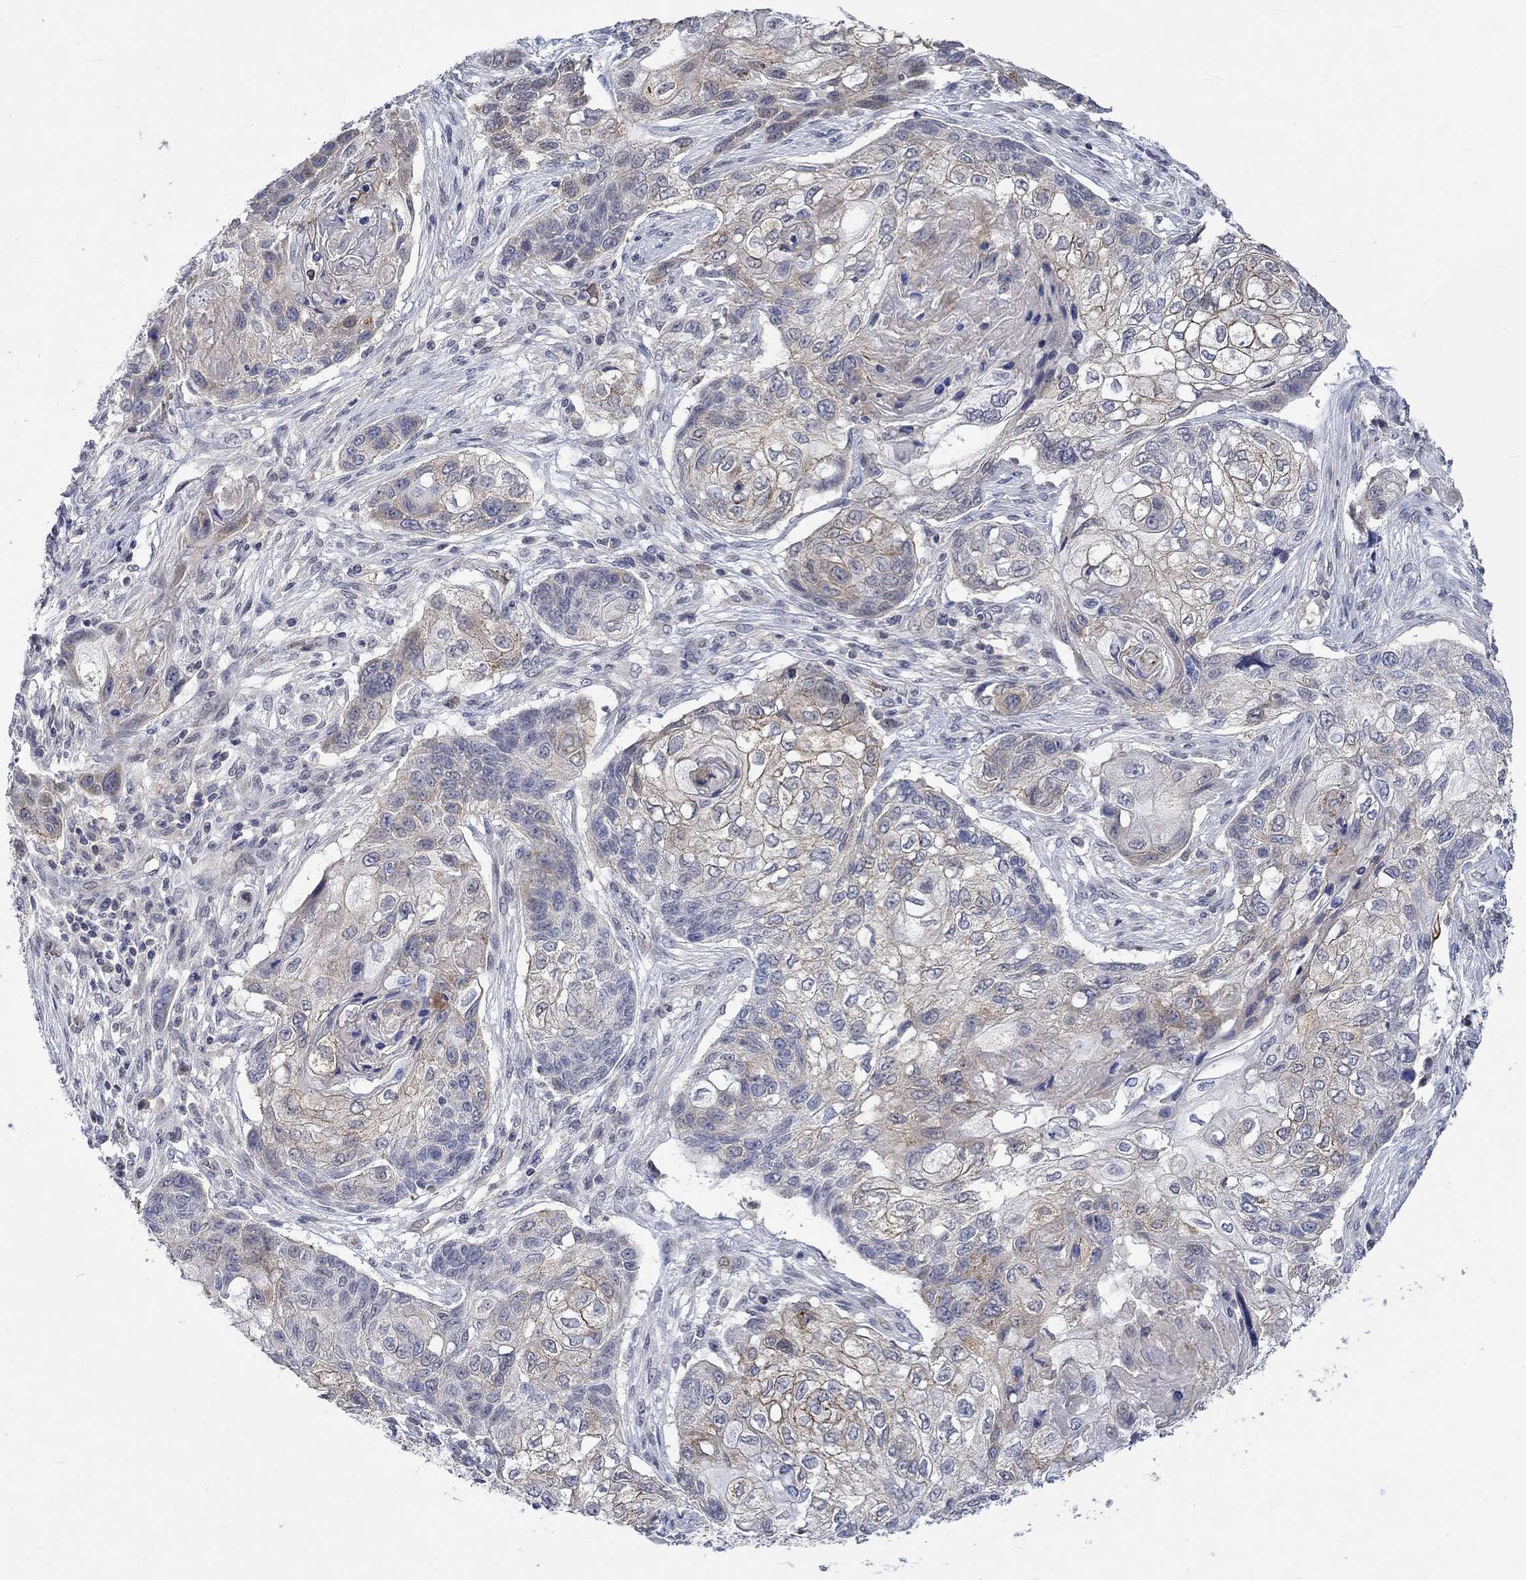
{"staining": {"intensity": "moderate", "quantity": "25%-75%", "location": "cytoplasmic/membranous"}, "tissue": "lung cancer", "cell_type": "Tumor cells", "image_type": "cancer", "snomed": [{"axis": "morphology", "description": "Normal tissue, NOS"}, {"axis": "morphology", "description": "Squamous cell carcinoma, NOS"}, {"axis": "topography", "description": "Bronchus"}, {"axis": "topography", "description": "Lung"}], "caption": "Immunohistochemical staining of human squamous cell carcinoma (lung) shows medium levels of moderate cytoplasmic/membranous protein staining in approximately 25%-75% of tumor cells. Nuclei are stained in blue.", "gene": "WASF1", "patient": {"sex": "male", "age": 69}}